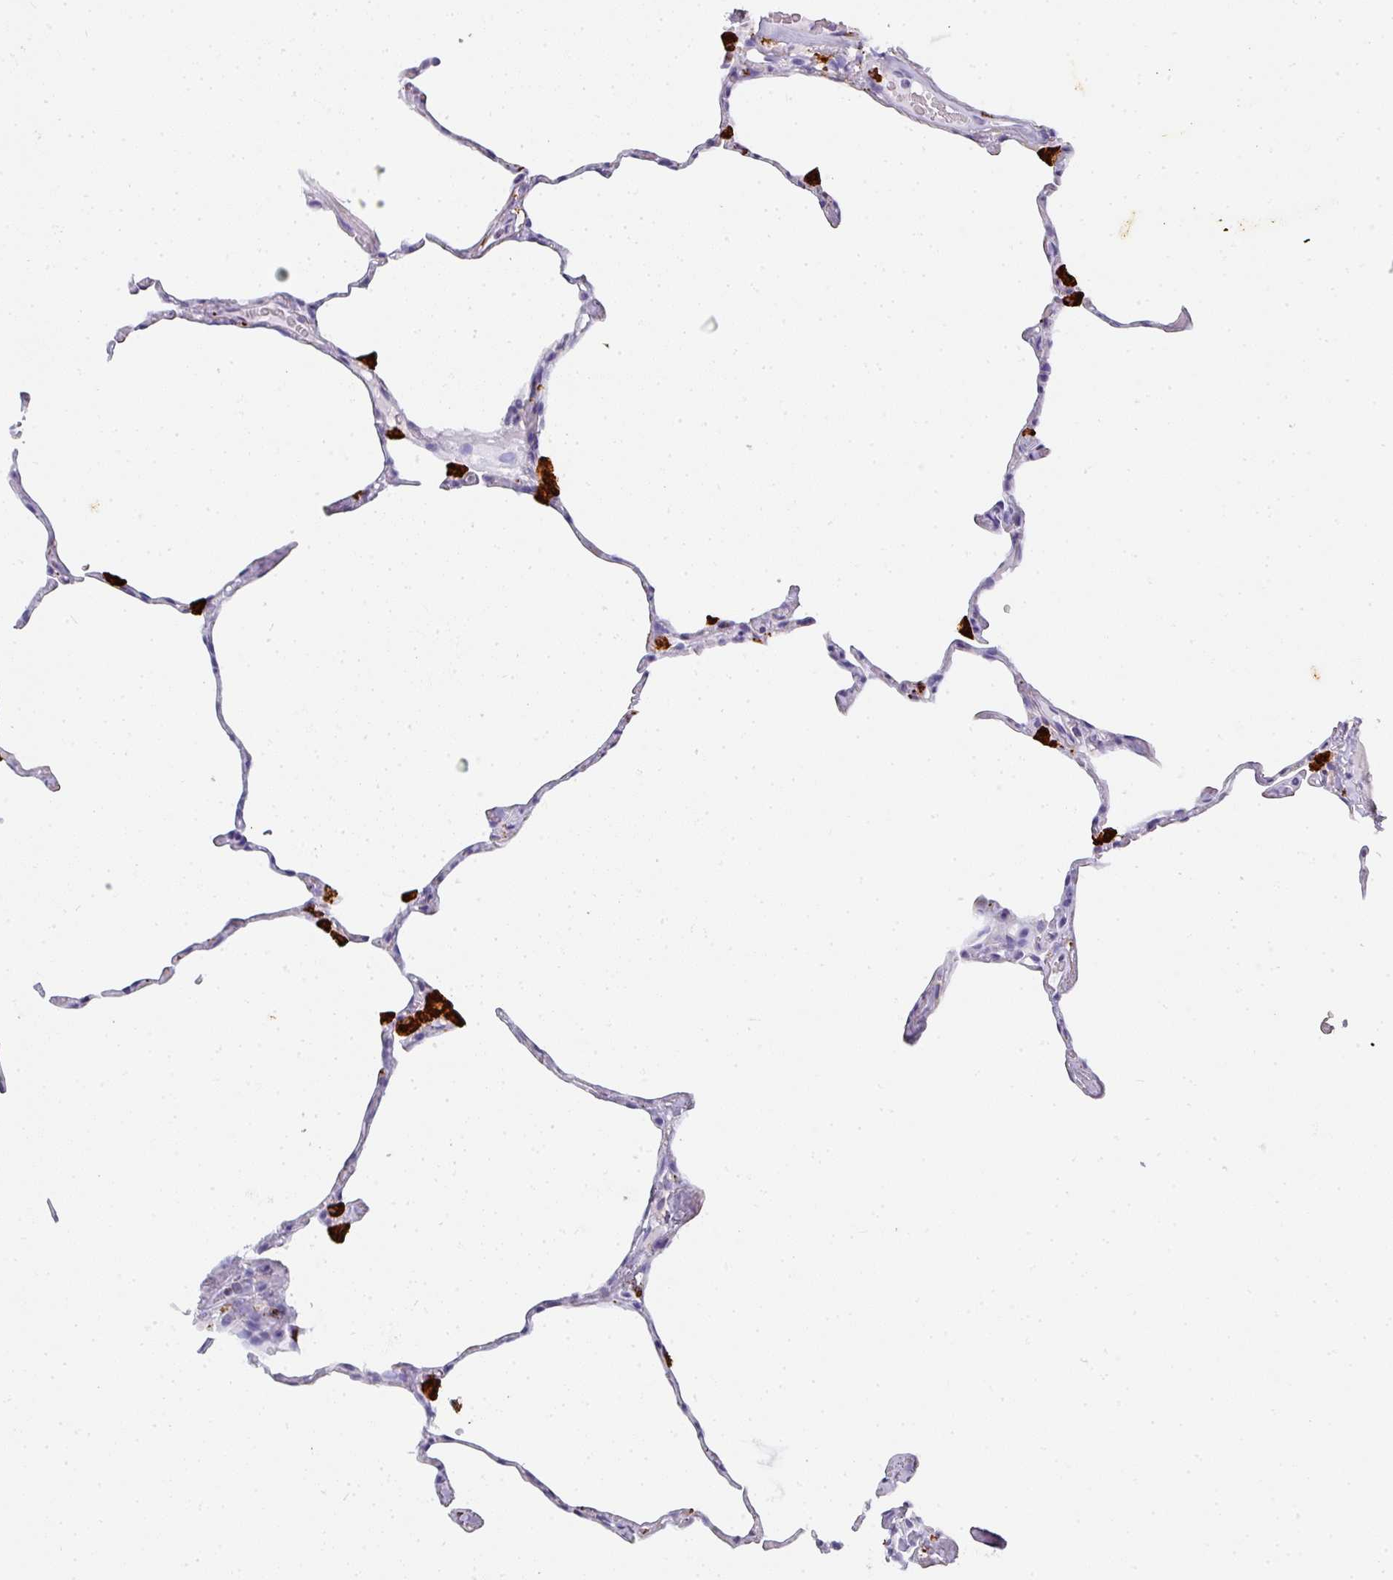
{"staining": {"intensity": "negative", "quantity": "none", "location": "none"}, "tissue": "lung", "cell_type": "Alveolar cells", "image_type": "normal", "snomed": [{"axis": "morphology", "description": "Normal tissue, NOS"}, {"axis": "topography", "description": "Lung"}], "caption": "The IHC photomicrograph has no significant expression in alveolar cells of lung.", "gene": "MMACHC", "patient": {"sex": "male", "age": 65}}